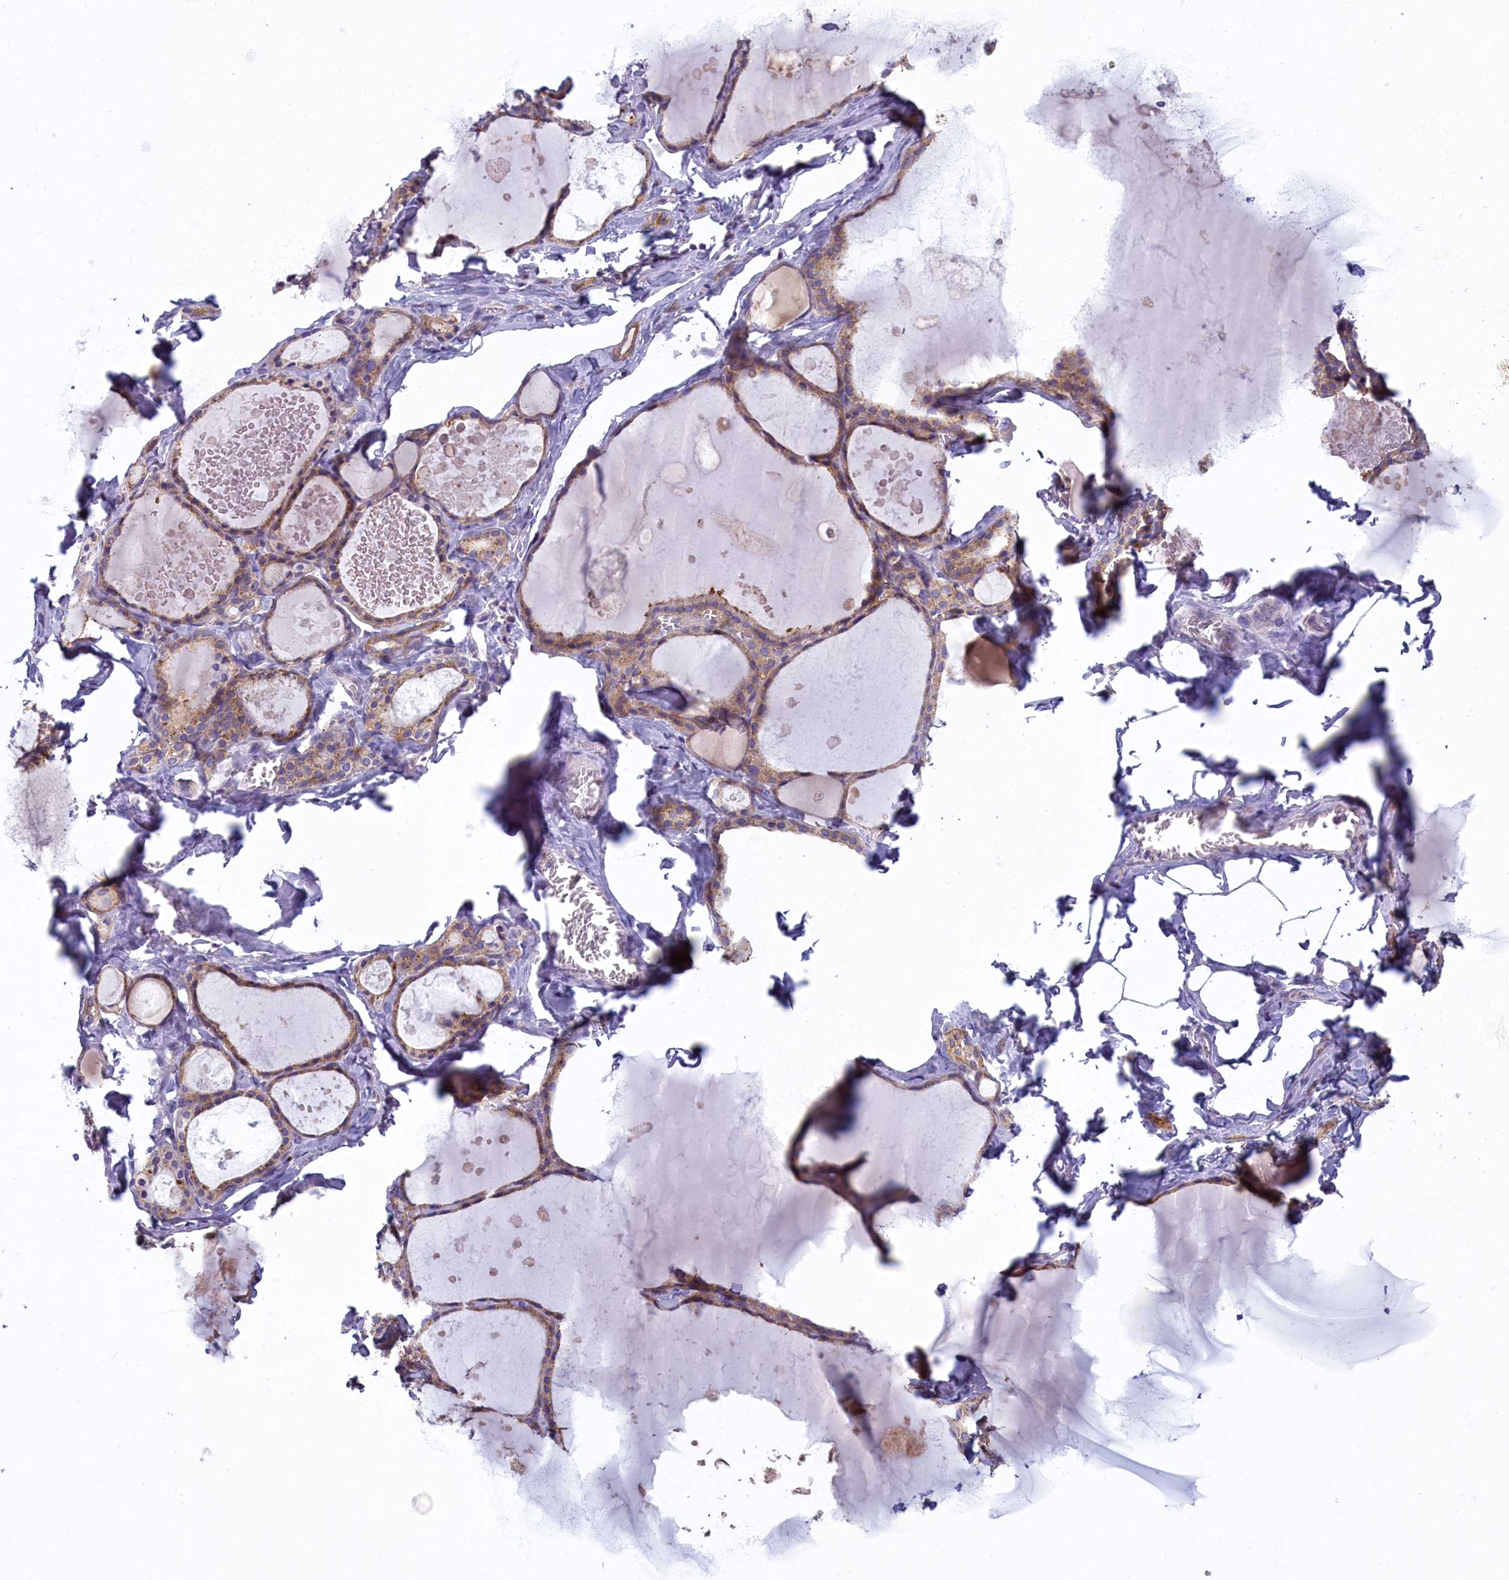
{"staining": {"intensity": "moderate", "quantity": "25%-75%", "location": "cytoplasmic/membranous"}, "tissue": "thyroid gland", "cell_type": "Glandular cells", "image_type": "normal", "snomed": [{"axis": "morphology", "description": "Normal tissue, NOS"}, {"axis": "topography", "description": "Thyroid gland"}], "caption": "This micrograph reveals benign thyroid gland stained with IHC to label a protein in brown. The cytoplasmic/membranous of glandular cells show moderate positivity for the protein. Nuclei are counter-stained blue.", "gene": "NOL10", "patient": {"sex": "male", "age": 56}}